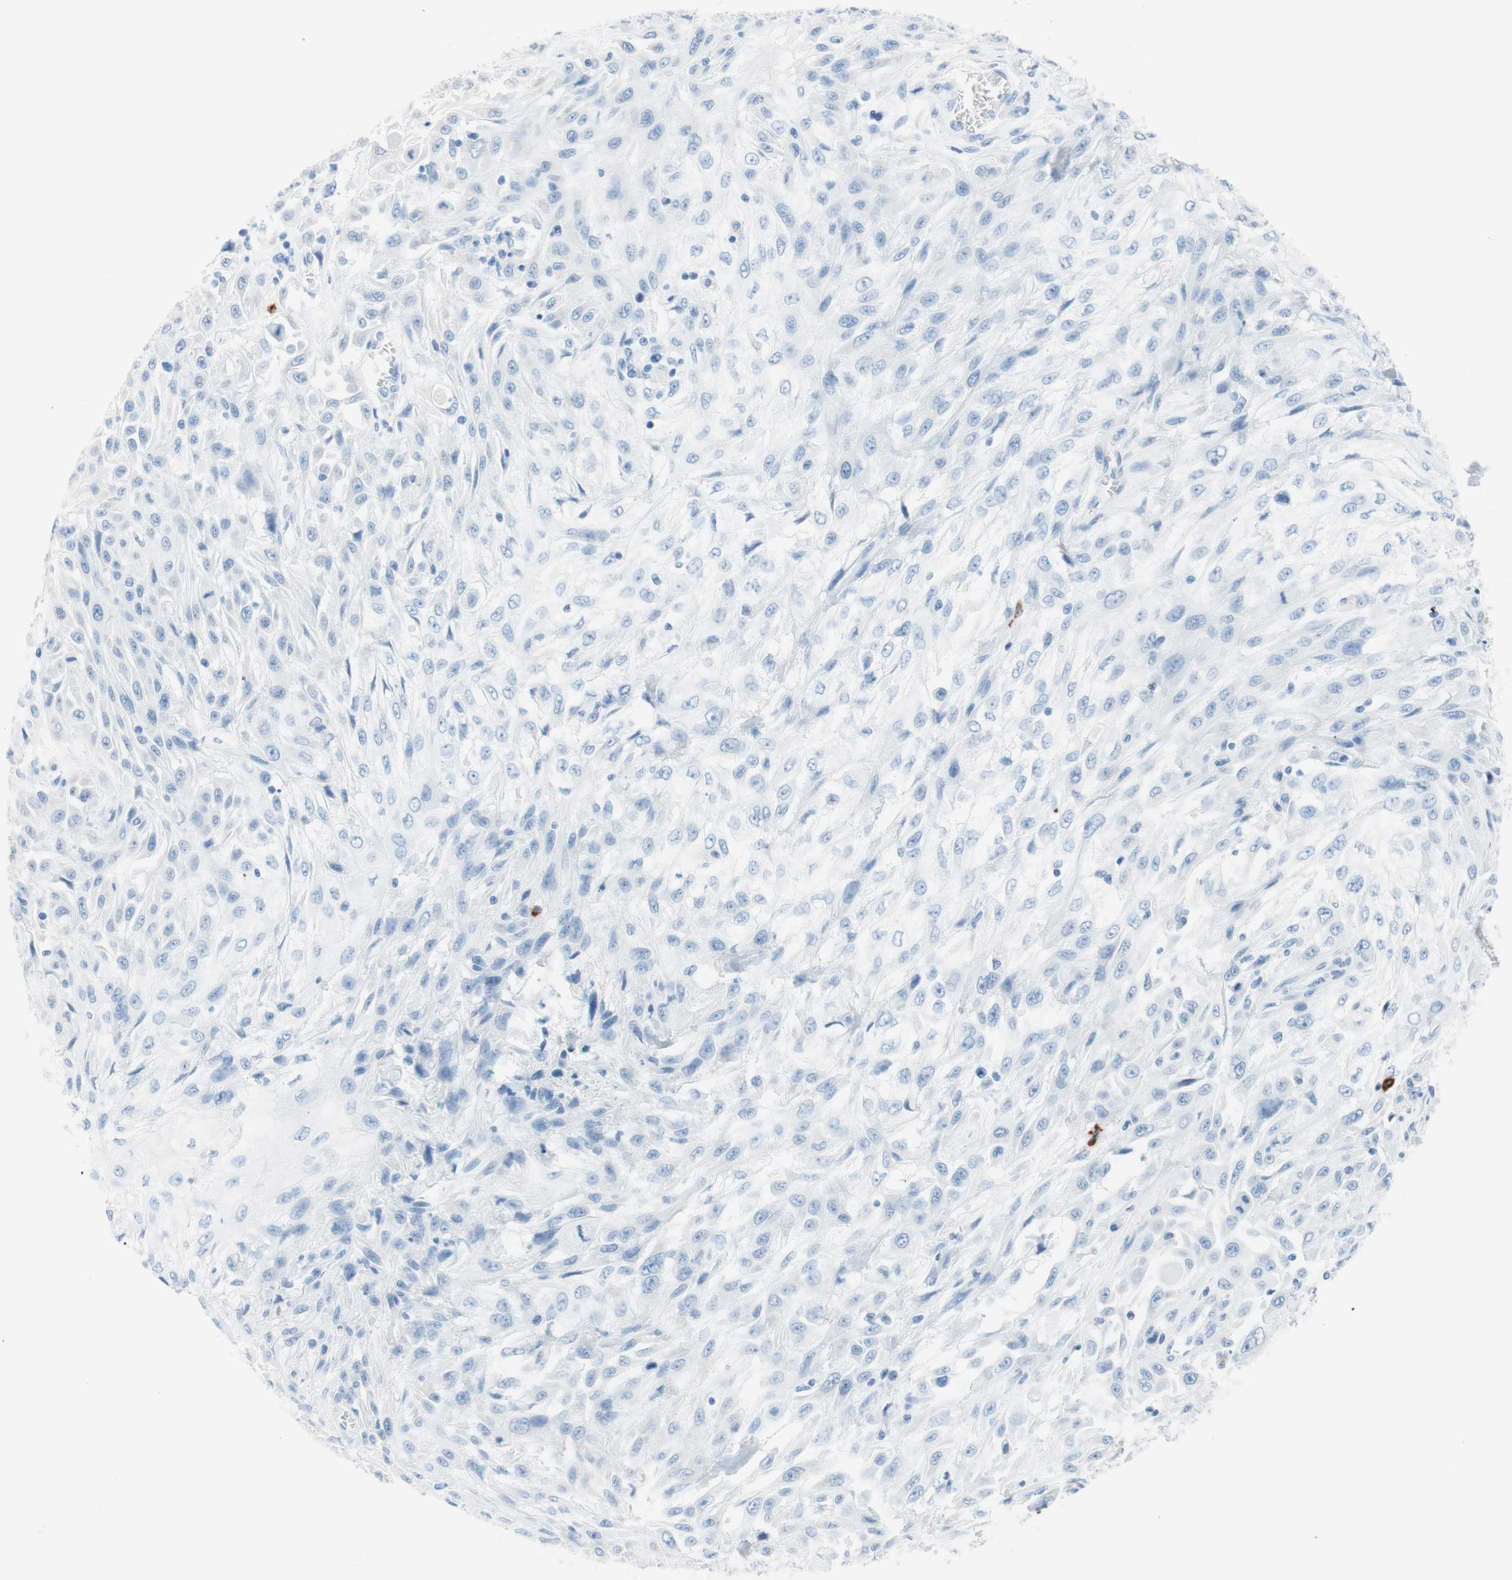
{"staining": {"intensity": "negative", "quantity": "none", "location": "none"}, "tissue": "skin cancer", "cell_type": "Tumor cells", "image_type": "cancer", "snomed": [{"axis": "morphology", "description": "Squamous cell carcinoma, NOS"}, {"axis": "topography", "description": "Skin"}], "caption": "Immunohistochemistry (IHC) photomicrograph of skin cancer (squamous cell carcinoma) stained for a protein (brown), which reveals no expression in tumor cells. Nuclei are stained in blue.", "gene": "CEACAM1", "patient": {"sex": "male", "age": 75}}